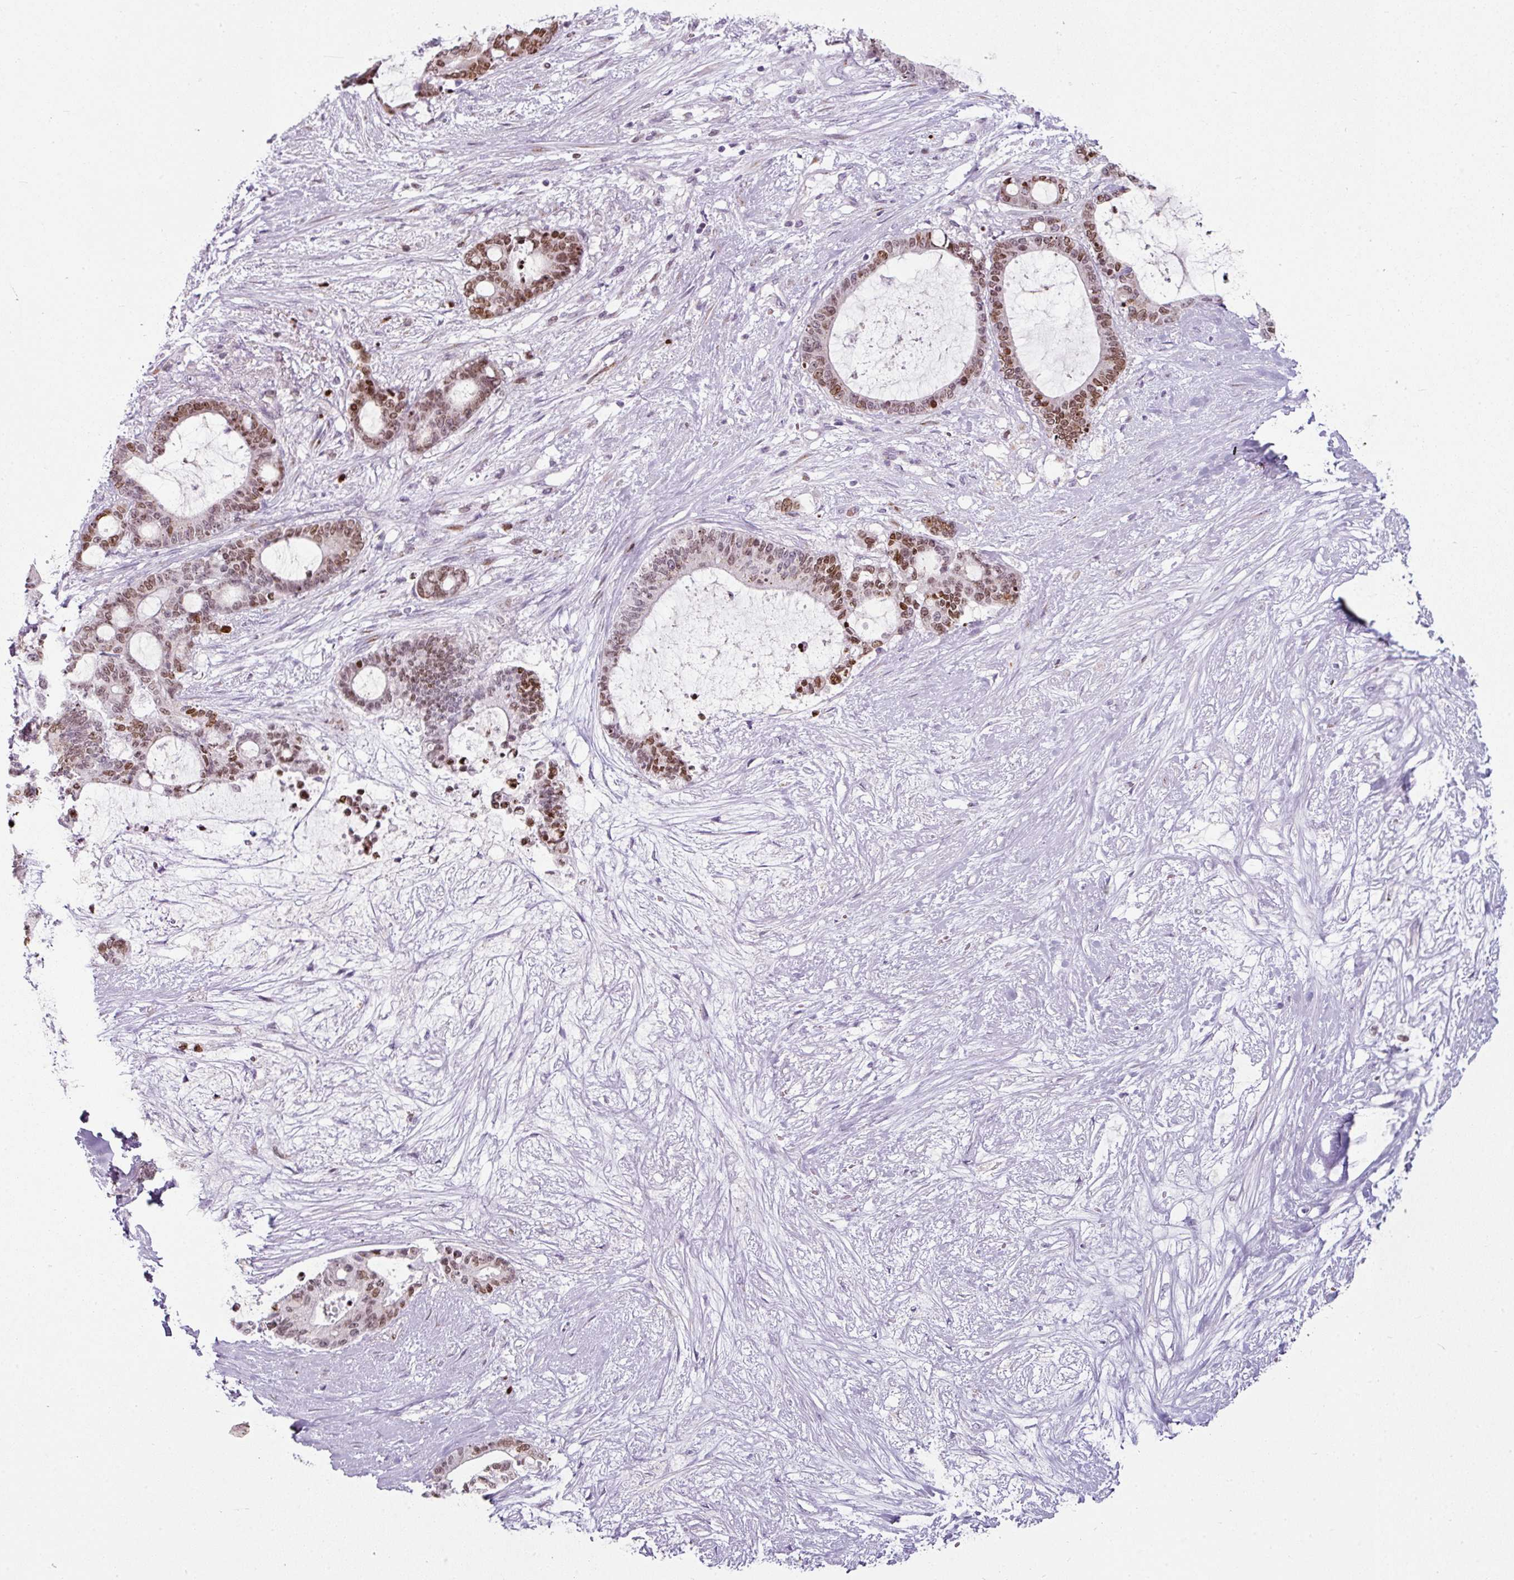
{"staining": {"intensity": "moderate", "quantity": ">75%", "location": "nuclear"}, "tissue": "liver cancer", "cell_type": "Tumor cells", "image_type": "cancer", "snomed": [{"axis": "morphology", "description": "Normal tissue, NOS"}, {"axis": "morphology", "description": "Cholangiocarcinoma"}, {"axis": "topography", "description": "Liver"}, {"axis": "topography", "description": "Peripheral nerve tissue"}], "caption": "The immunohistochemical stain shows moderate nuclear expression in tumor cells of liver cancer tissue.", "gene": "SYT8", "patient": {"sex": "female", "age": 73}}